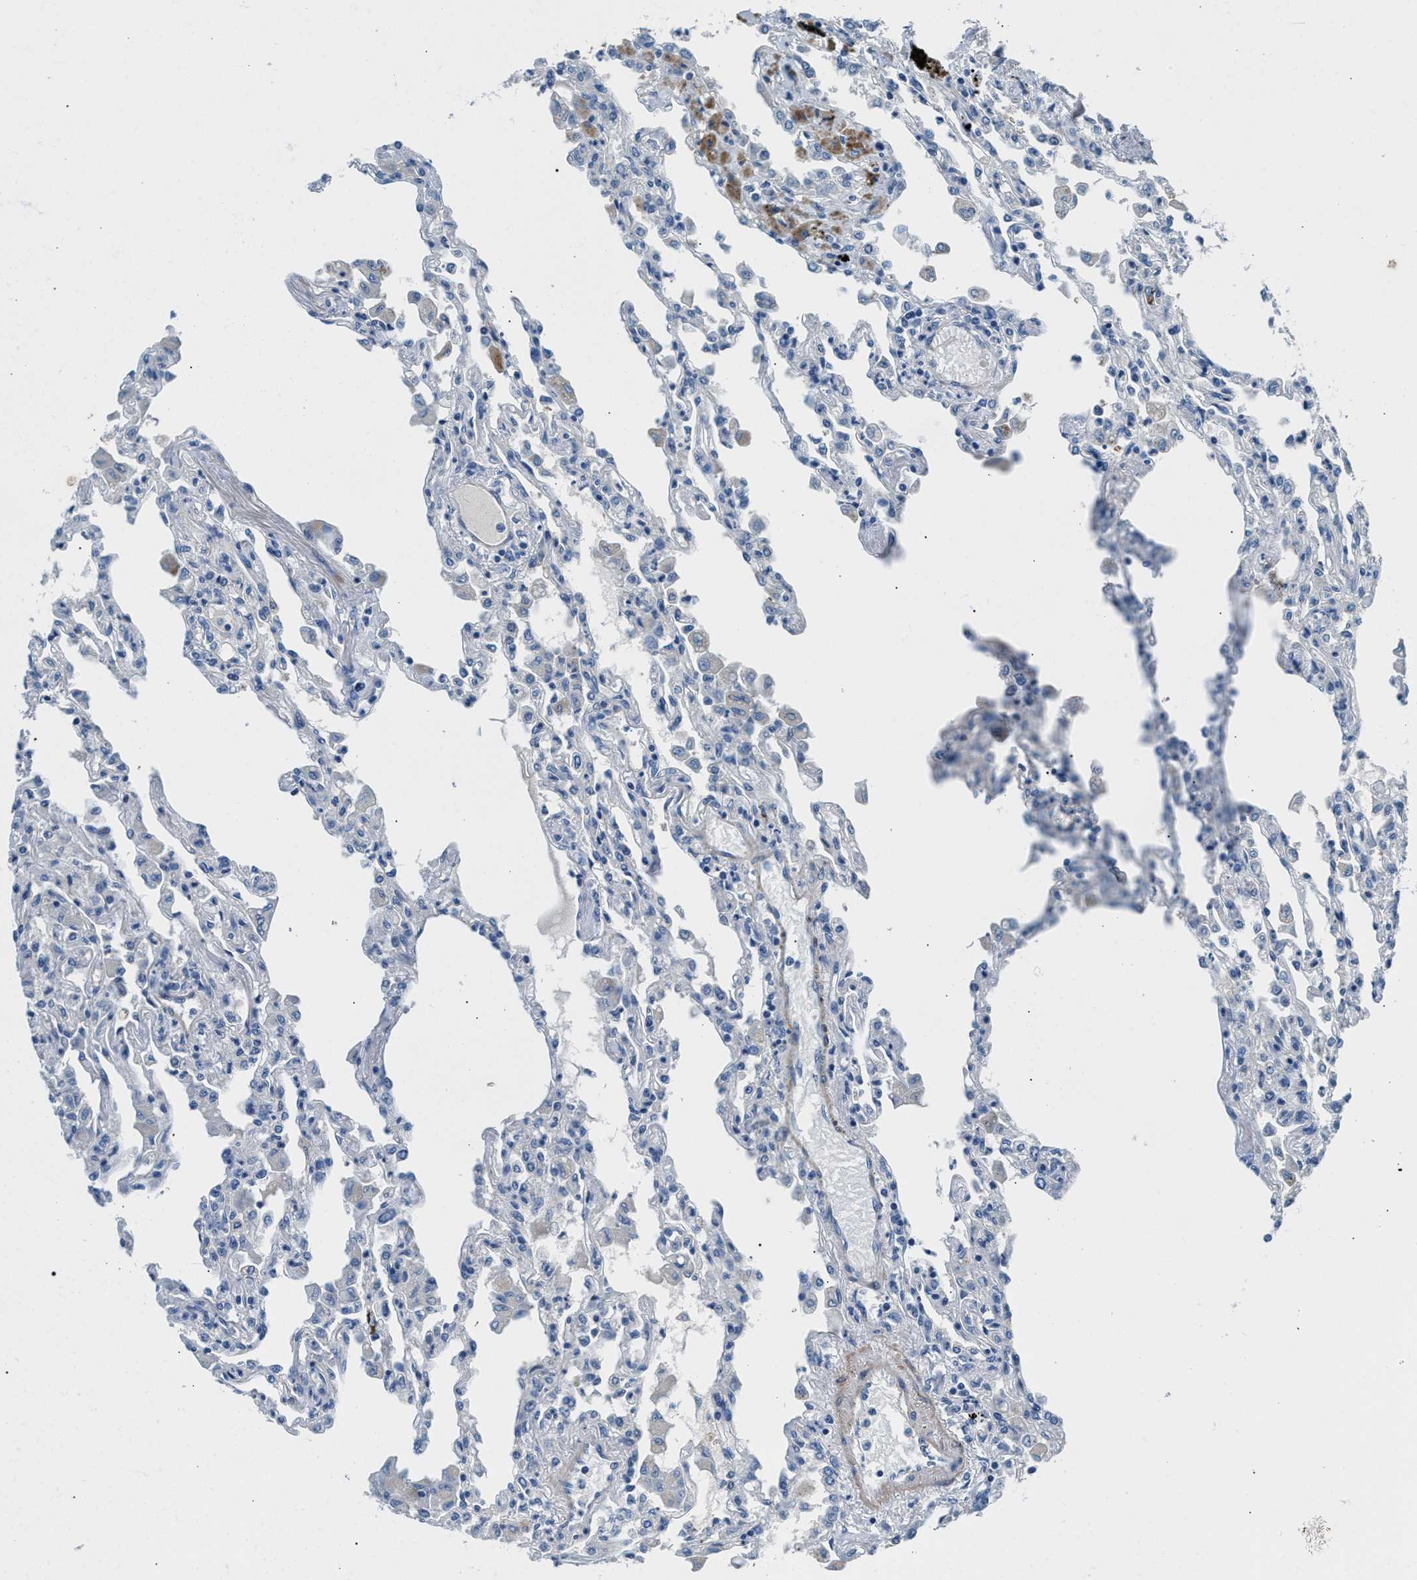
{"staining": {"intensity": "negative", "quantity": "none", "location": "none"}, "tissue": "lung", "cell_type": "Alveolar cells", "image_type": "normal", "snomed": [{"axis": "morphology", "description": "Normal tissue, NOS"}, {"axis": "topography", "description": "Bronchus"}, {"axis": "topography", "description": "Lung"}], "caption": "Immunohistochemistry (IHC) image of benign lung: lung stained with DAB (3,3'-diaminobenzidine) demonstrates no significant protein positivity in alveolar cells. (DAB (3,3'-diaminobenzidine) IHC, high magnification).", "gene": "CDRT4", "patient": {"sex": "female", "age": 49}}